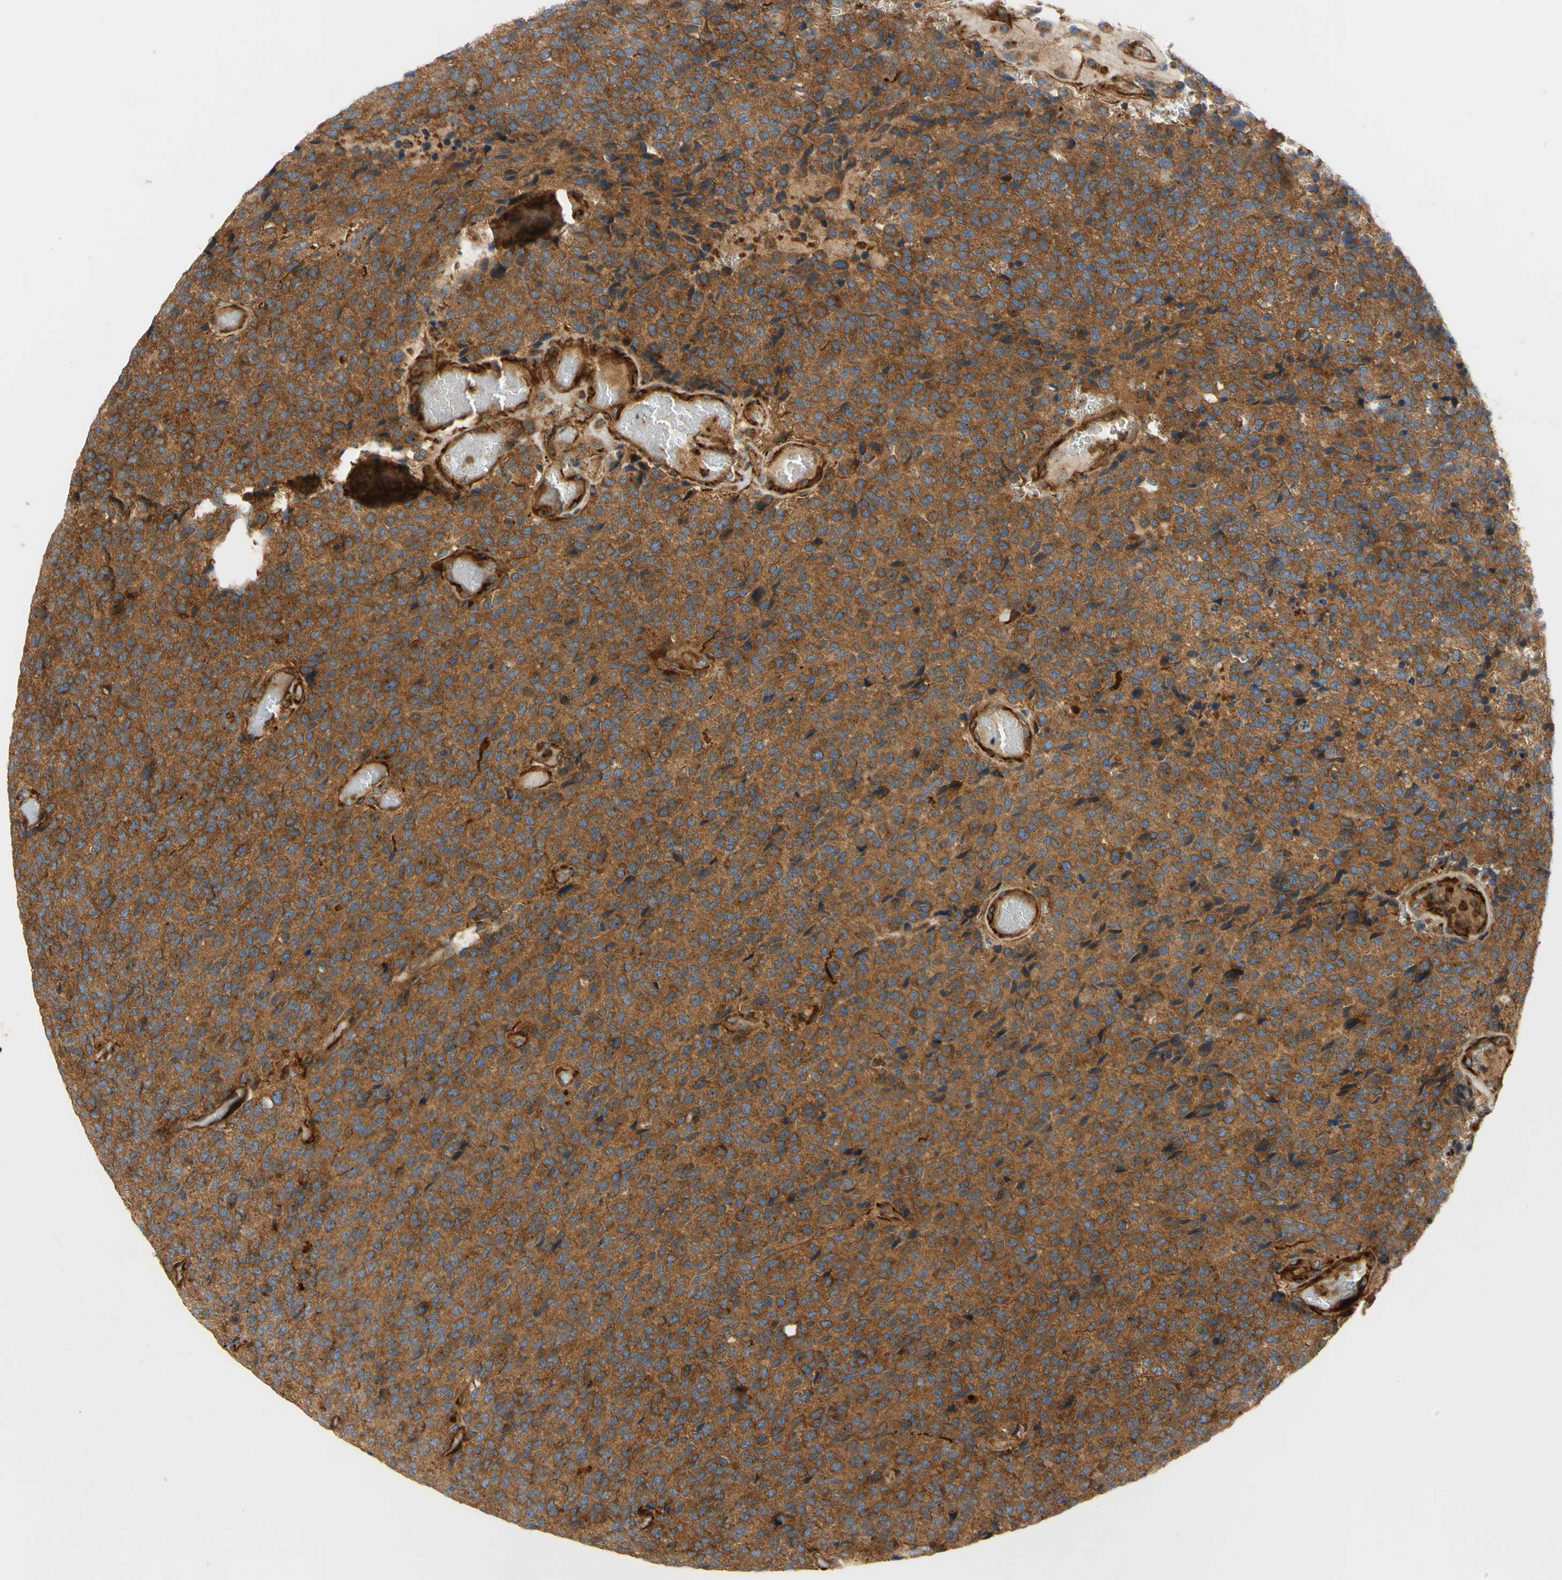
{"staining": {"intensity": "moderate", "quantity": ">75%", "location": "cytoplasmic/membranous"}, "tissue": "glioma", "cell_type": "Tumor cells", "image_type": "cancer", "snomed": [{"axis": "morphology", "description": "Glioma, malignant, High grade"}, {"axis": "topography", "description": "pancreas cauda"}], "caption": "A brown stain labels moderate cytoplasmic/membranous expression of a protein in high-grade glioma (malignant) tumor cells. (DAB (3,3'-diaminobenzidine) IHC, brown staining for protein, blue staining for nuclei).", "gene": "TUBG2", "patient": {"sex": "male", "age": 60}}